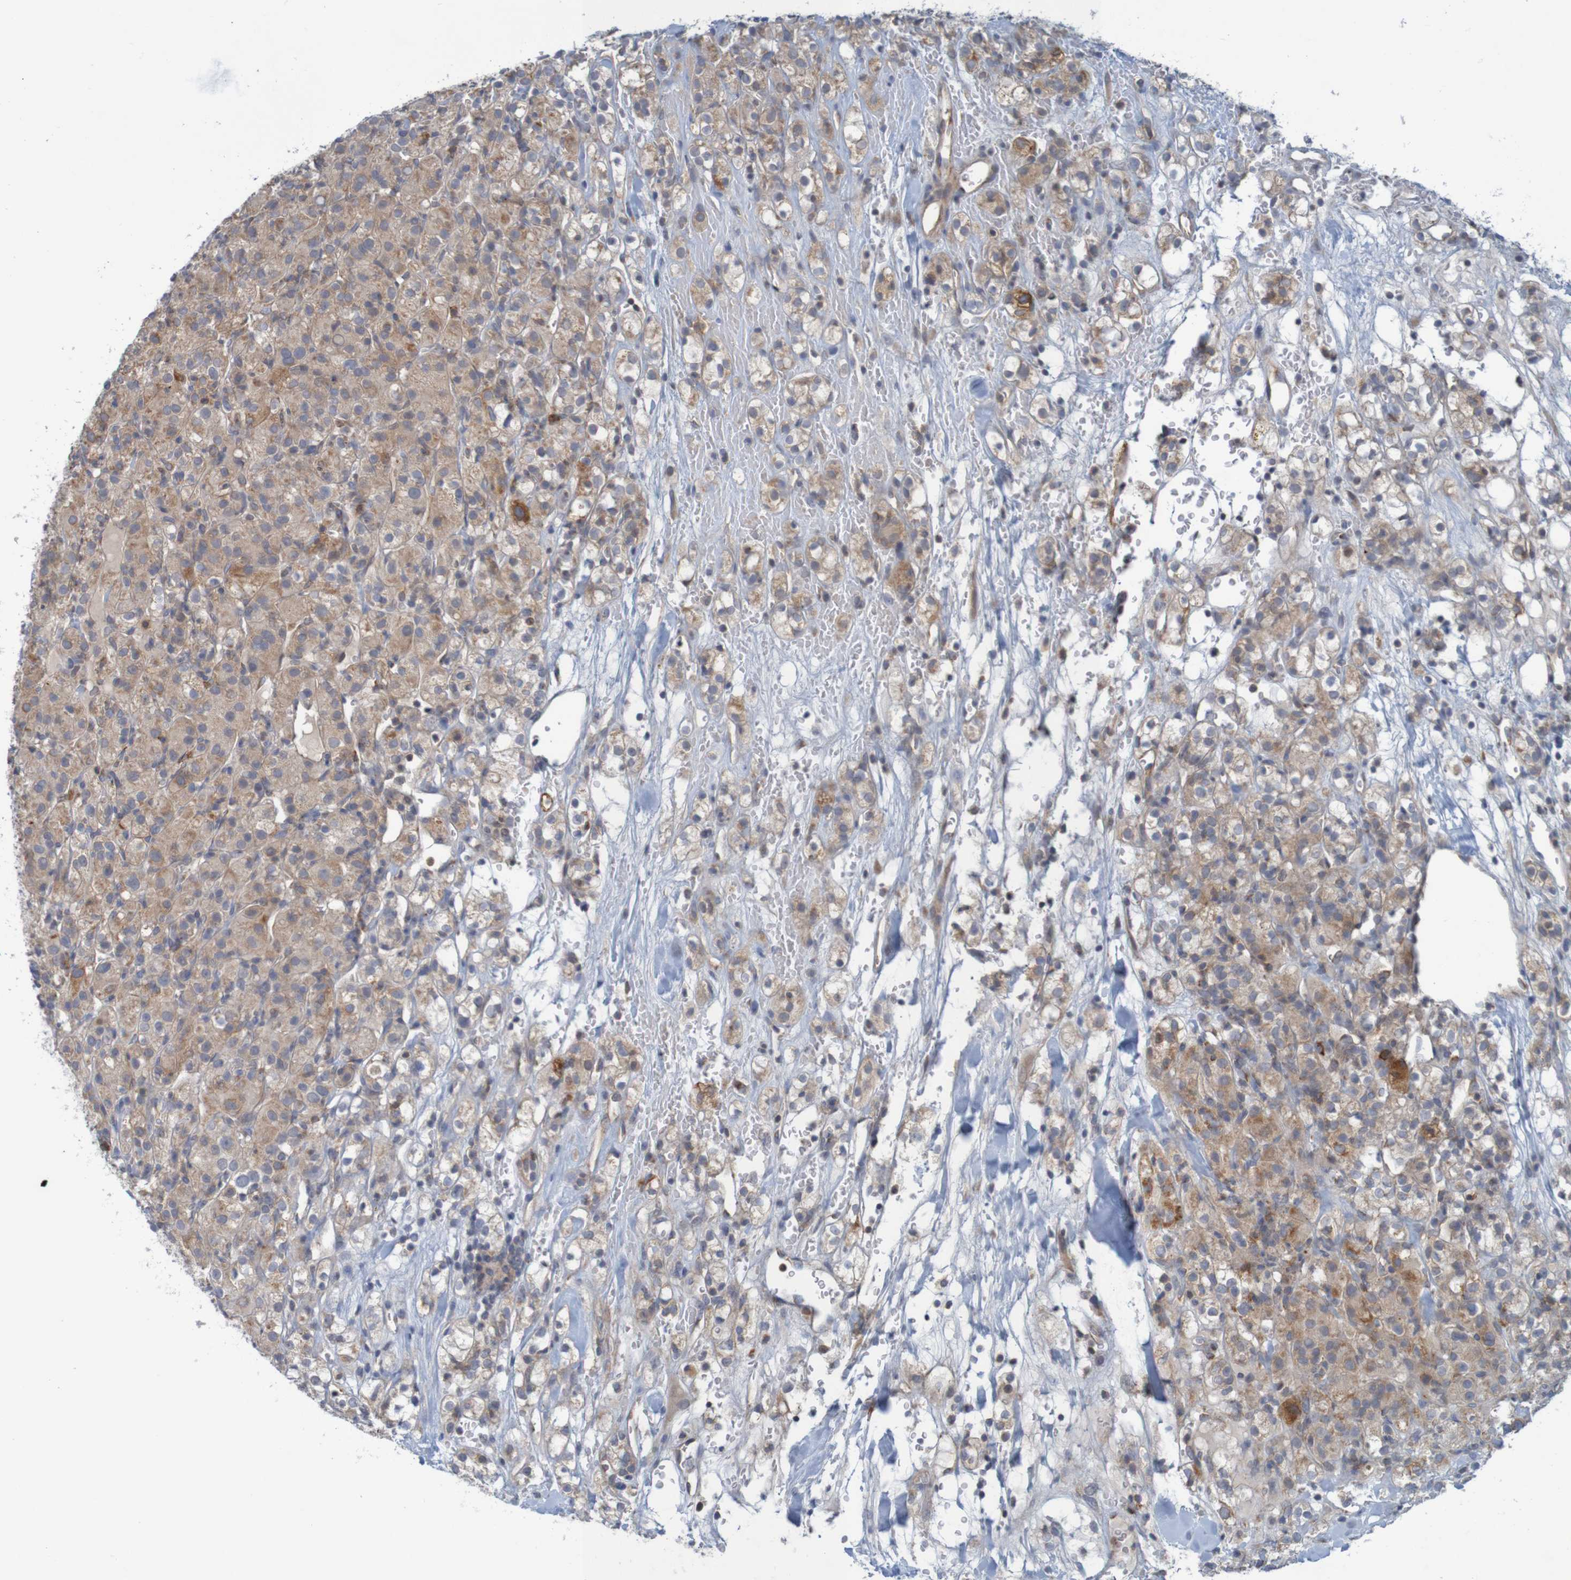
{"staining": {"intensity": "moderate", "quantity": ">75%", "location": "cytoplasmic/membranous"}, "tissue": "renal cancer", "cell_type": "Tumor cells", "image_type": "cancer", "snomed": [{"axis": "morphology", "description": "Normal tissue, NOS"}, {"axis": "morphology", "description": "Adenocarcinoma, NOS"}, {"axis": "topography", "description": "Kidney"}], "caption": "This micrograph shows immunohistochemistry staining of renal adenocarcinoma, with medium moderate cytoplasmic/membranous positivity in about >75% of tumor cells.", "gene": "NAV2", "patient": {"sex": "male", "age": 61}}